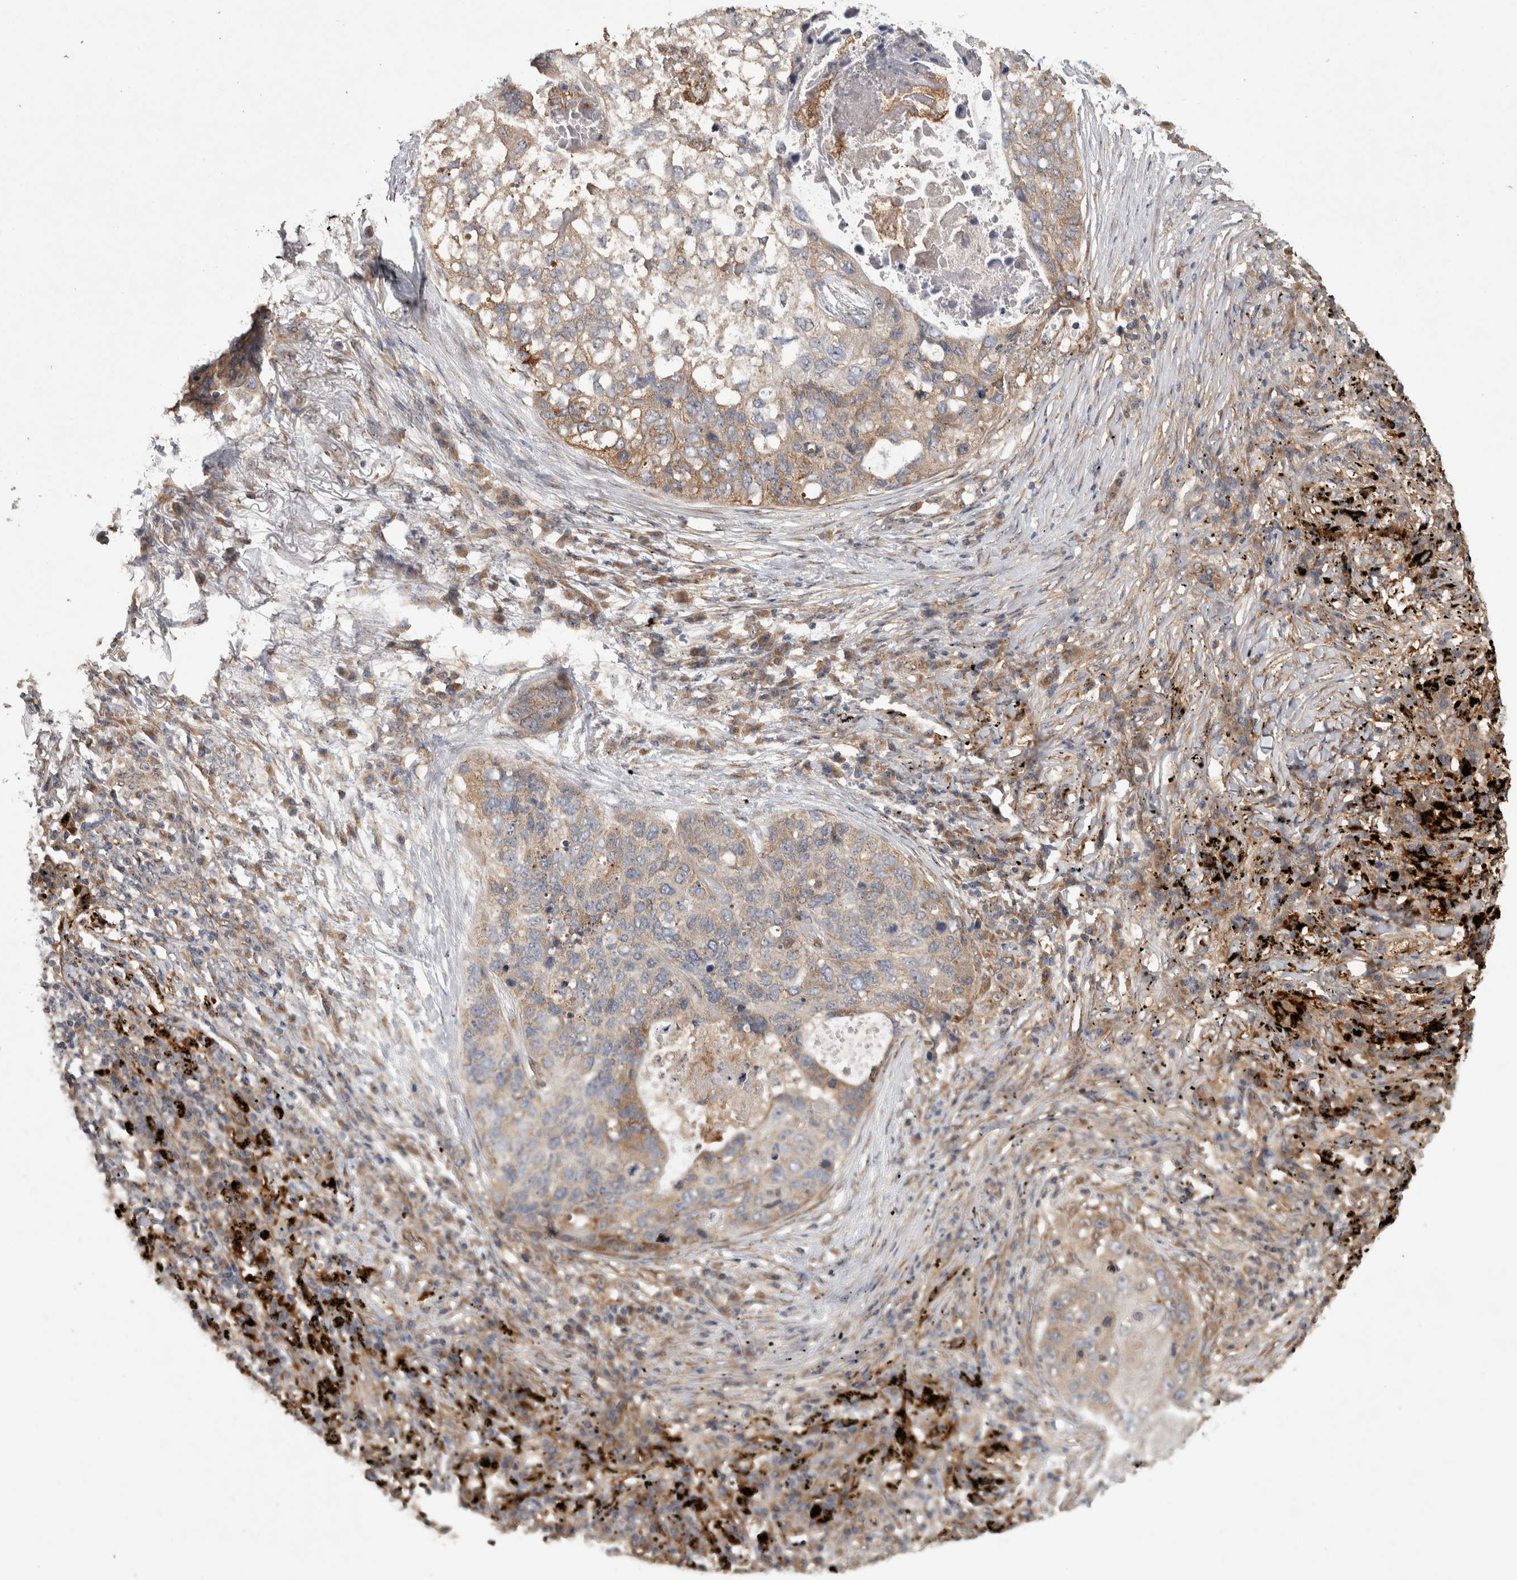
{"staining": {"intensity": "weak", "quantity": "<25%", "location": "cytoplasmic/membranous"}, "tissue": "lung cancer", "cell_type": "Tumor cells", "image_type": "cancer", "snomed": [{"axis": "morphology", "description": "Squamous cell carcinoma, NOS"}, {"axis": "topography", "description": "Lung"}], "caption": "Tumor cells are negative for brown protein staining in squamous cell carcinoma (lung).", "gene": "ATXN2", "patient": {"sex": "female", "age": 63}}